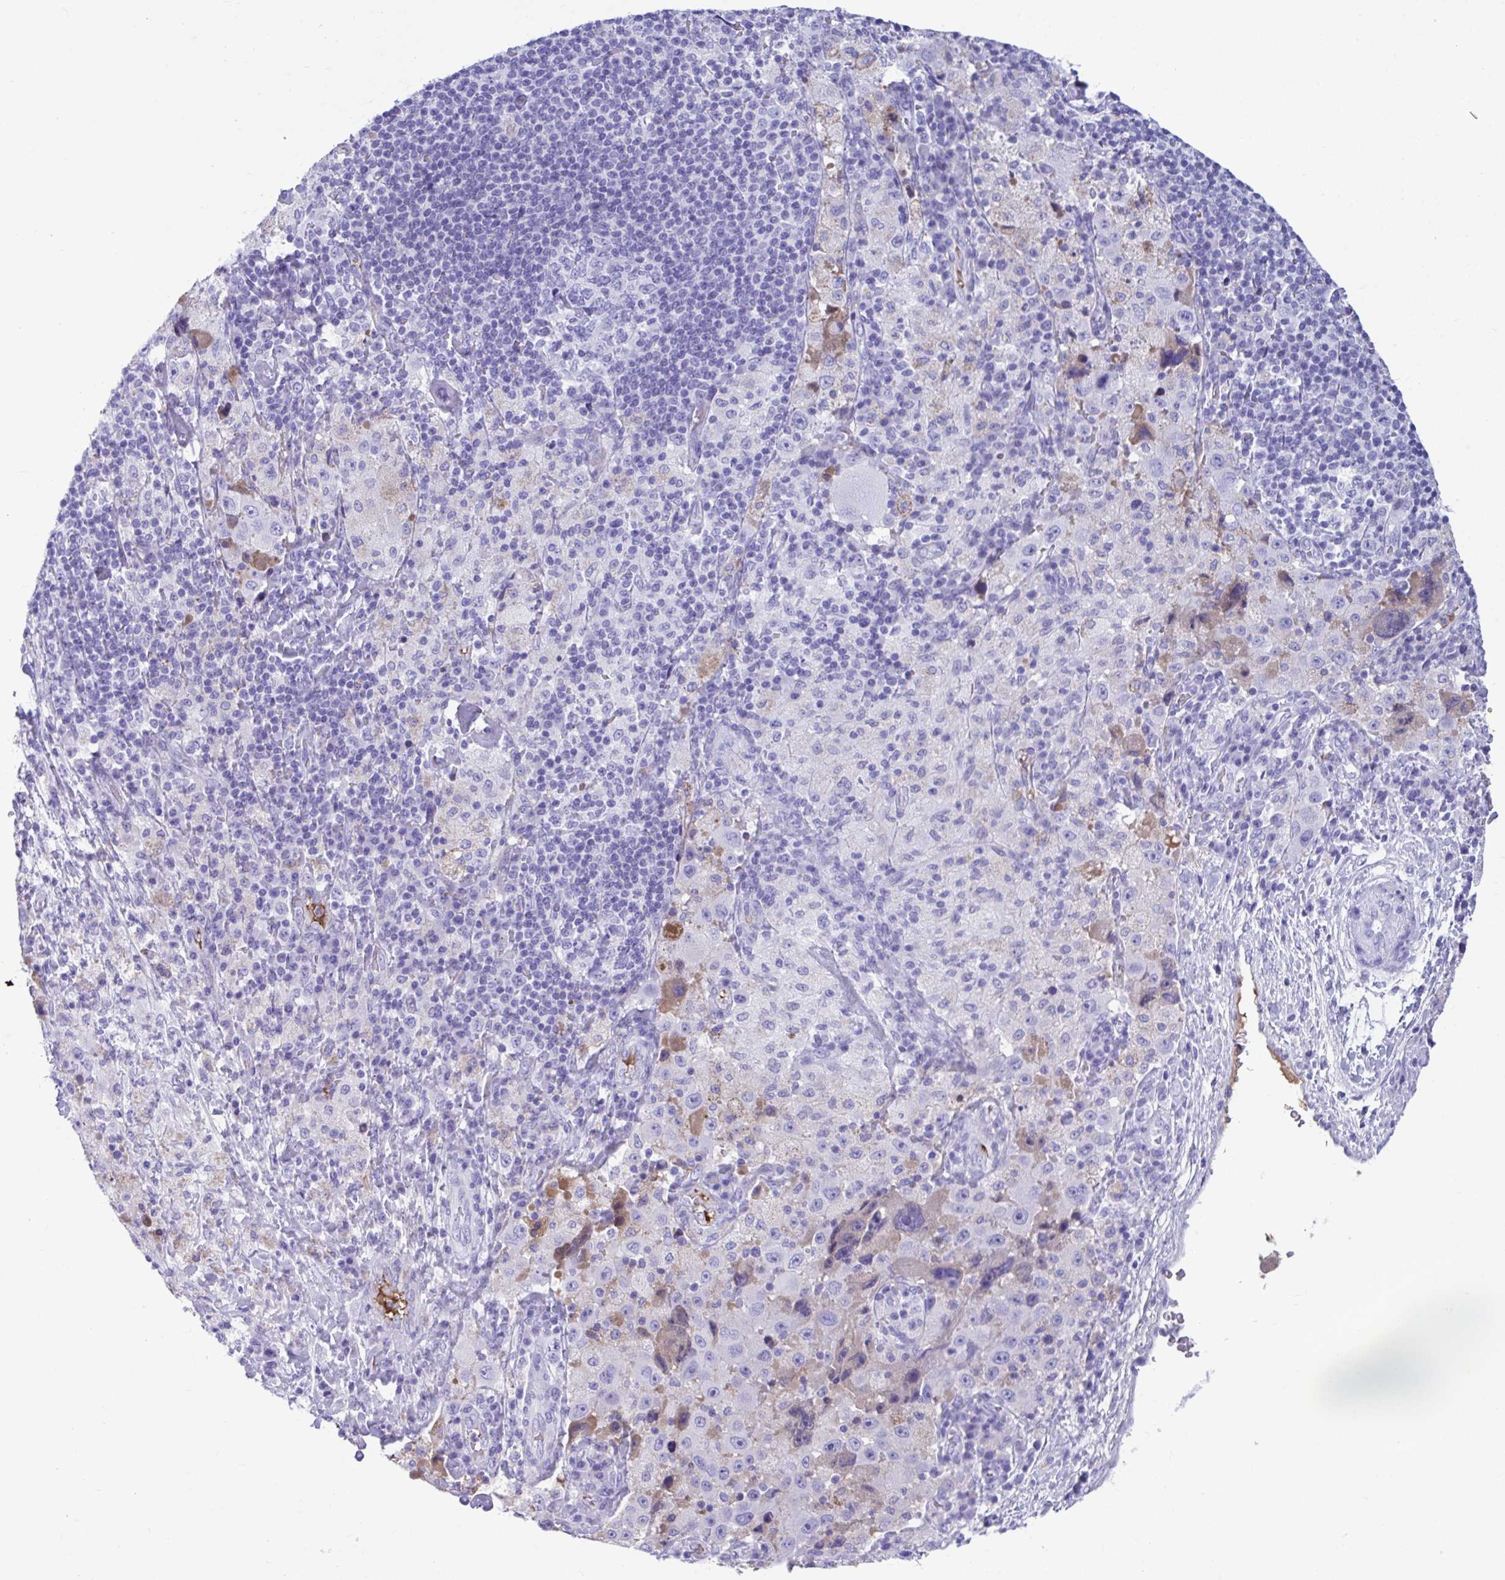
{"staining": {"intensity": "negative", "quantity": "none", "location": "none"}, "tissue": "melanoma", "cell_type": "Tumor cells", "image_type": "cancer", "snomed": [{"axis": "morphology", "description": "Malignant melanoma, Metastatic site"}, {"axis": "topography", "description": "Lymph node"}], "caption": "Malignant melanoma (metastatic site) stained for a protein using immunohistochemistry (IHC) demonstrates no positivity tumor cells.", "gene": "SMIM9", "patient": {"sex": "male", "age": 62}}